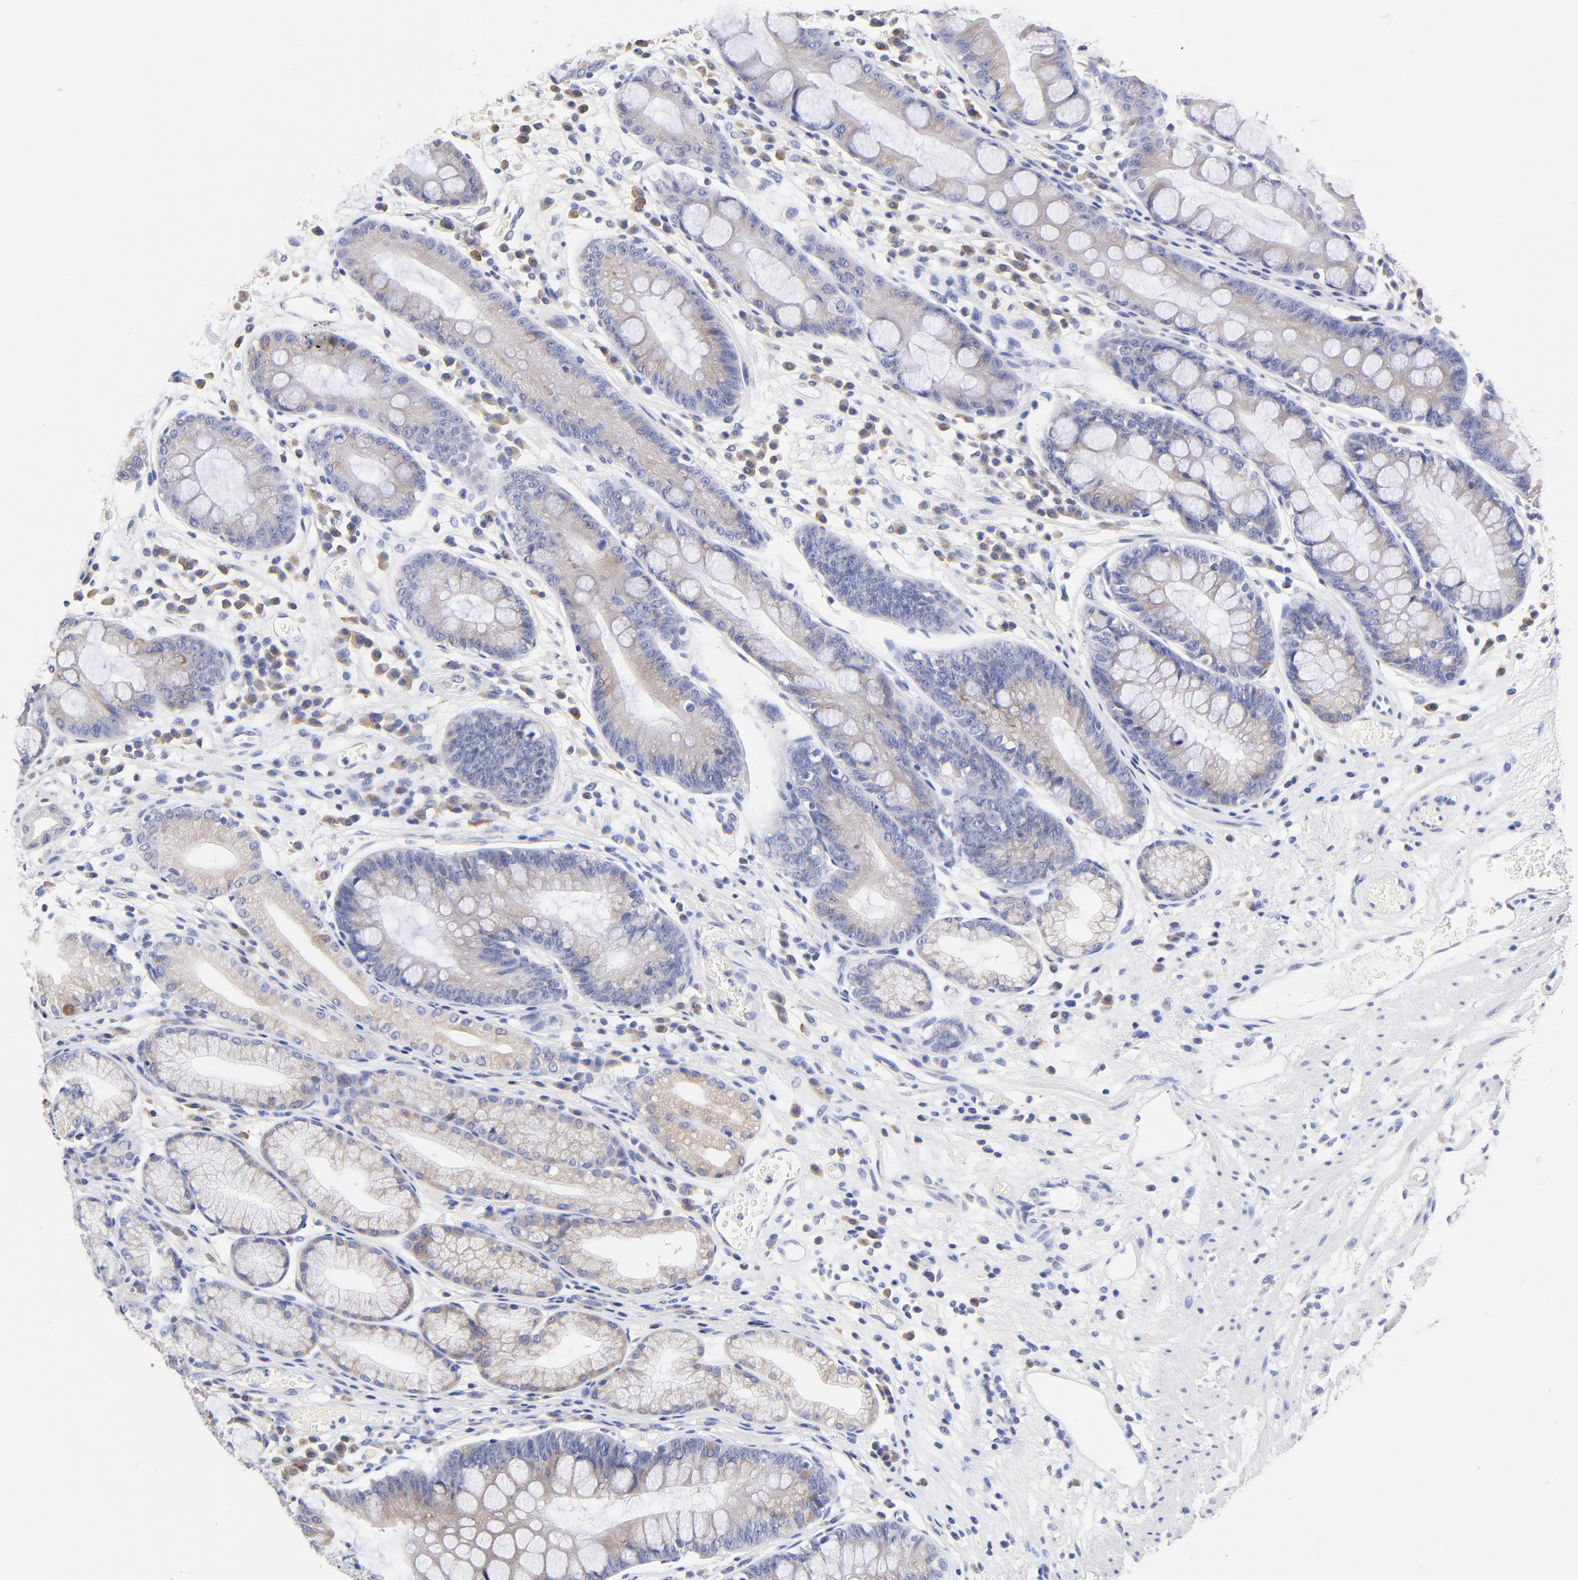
{"staining": {"intensity": "weak", "quantity": "25%-75%", "location": "cytoplasmic/membranous"}, "tissue": "stomach", "cell_type": "Glandular cells", "image_type": "normal", "snomed": [{"axis": "morphology", "description": "Normal tissue, NOS"}, {"axis": "morphology", "description": "Inflammation, NOS"}, {"axis": "topography", "description": "Stomach, lower"}], "caption": "Protein expression analysis of unremarkable human stomach reveals weak cytoplasmic/membranous staining in about 25%-75% of glandular cells. (brown staining indicates protein expression, while blue staining denotes nuclei).", "gene": "LAX1", "patient": {"sex": "male", "age": 59}}